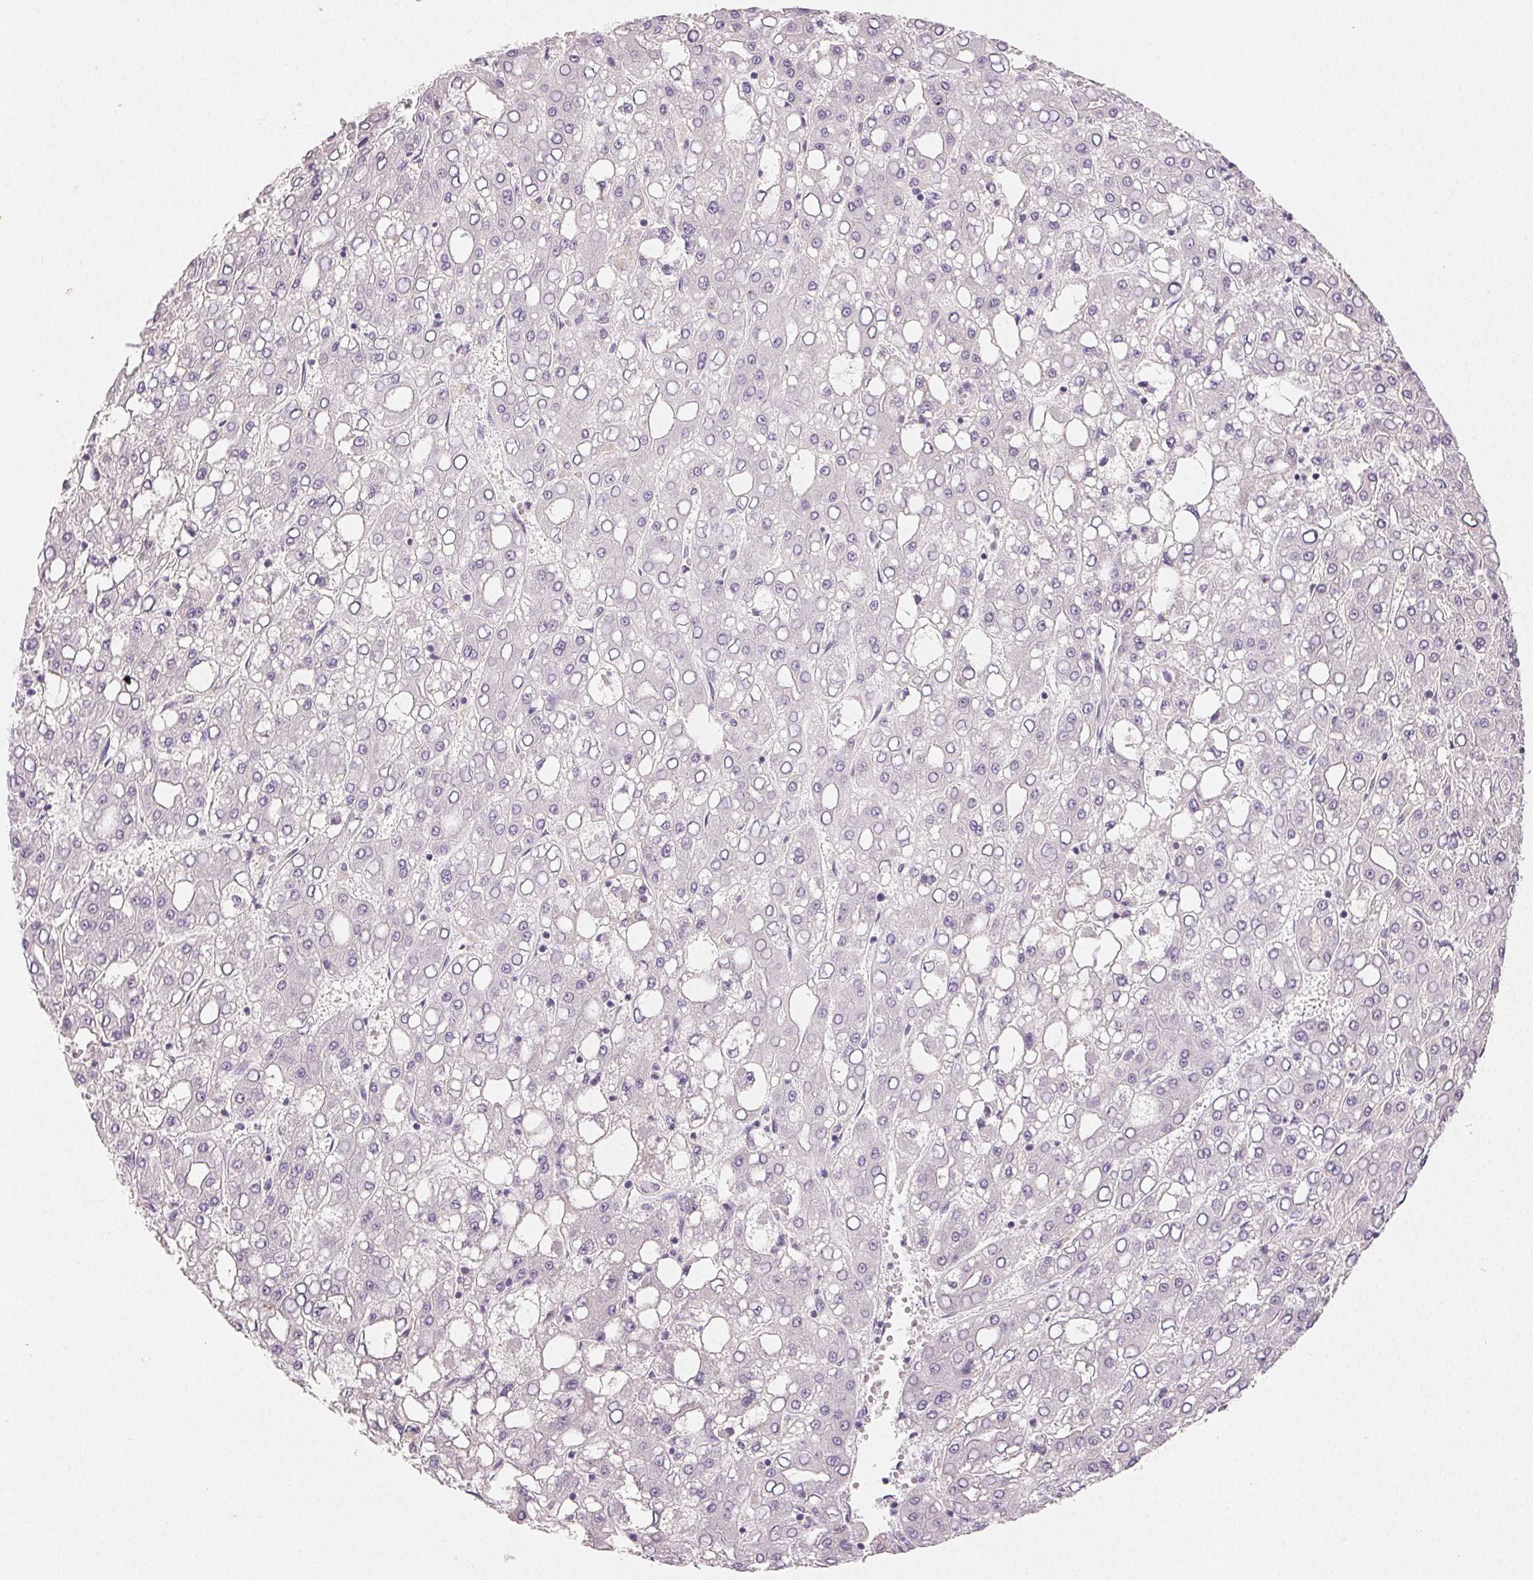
{"staining": {"intensity": "negative", "quantity": "none", "location": "none"}, "tissue": "liver cancer", "cell_type": "Tumor cells", "image_type": "cancer", "snomed": [{"axis": "morphology", "description": "Carcinoma, Hepatocellular, NOS"}, {"axis": "topography", "description": "Liver"}], "caption": "Liver hepatocellular carcinoma was stained to show a protein in brown. There is no significant staining in tumor cells.", "gene": "MYBL1", "patient": {"sex": "male", "age": 65}}